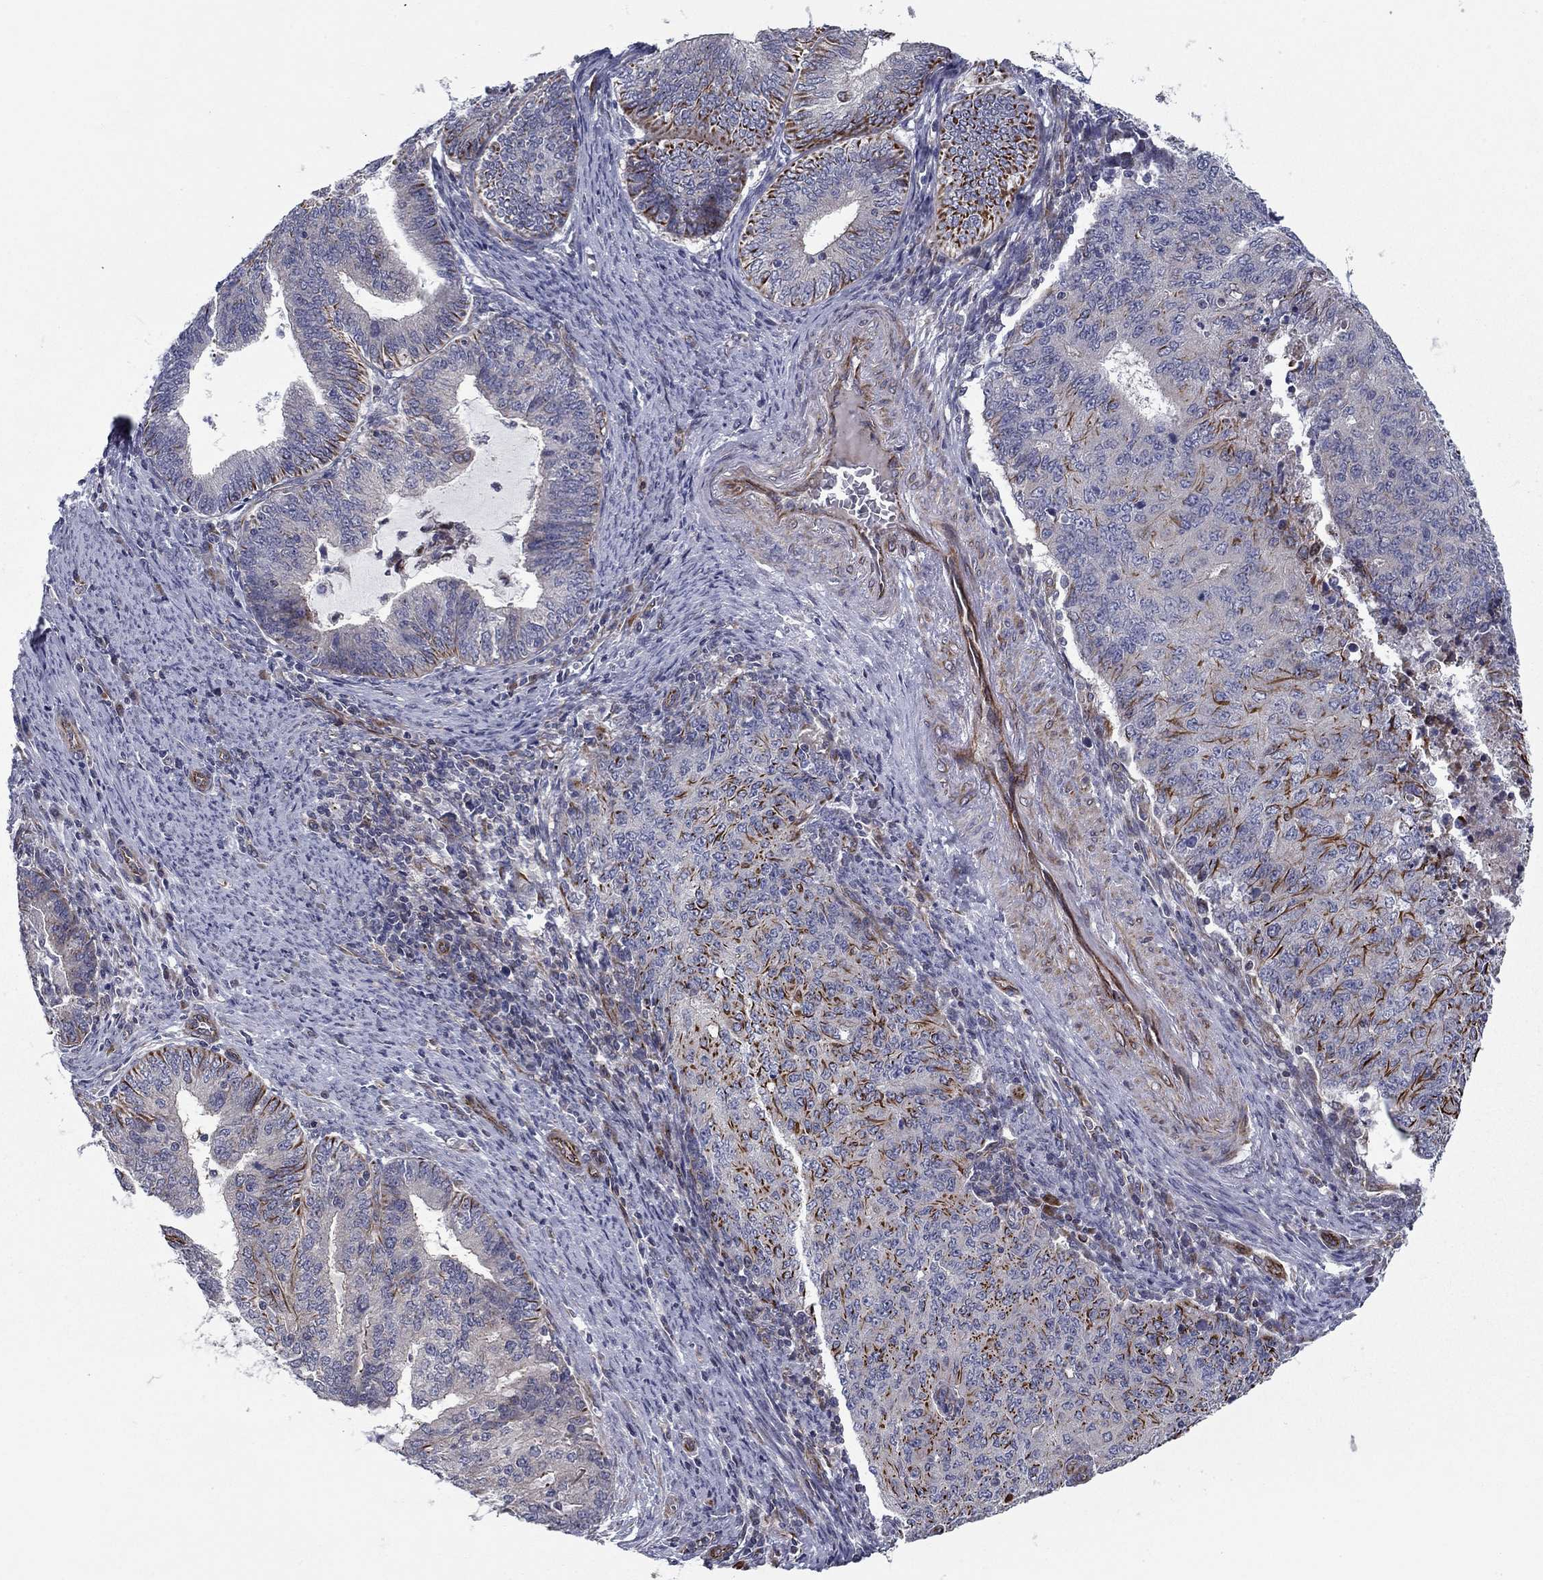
{"staining": {"intensity": "strong", "quantity": "<25%", "location": "cytoplasmic/membranous"}, "tissue": "endometrial cancer", "cell_type": "Tumor cells", "image_type": "cancer", "snomed": [{"axis": "morphology", "description": "Adenocarcinoma, NOS"}, {"axis": "topography", "description": "Endometrium"}], "caption": "The immunohistochemical stain shows strong cytoplasmic/membranous positivity in tumor cells of endometrial adenocarcinoma tissue. The protein is shown in brown color, while the nuclei are stained blue.", "gene": "CLSTN1", "patient": {"sex": "female", "age": 82}}